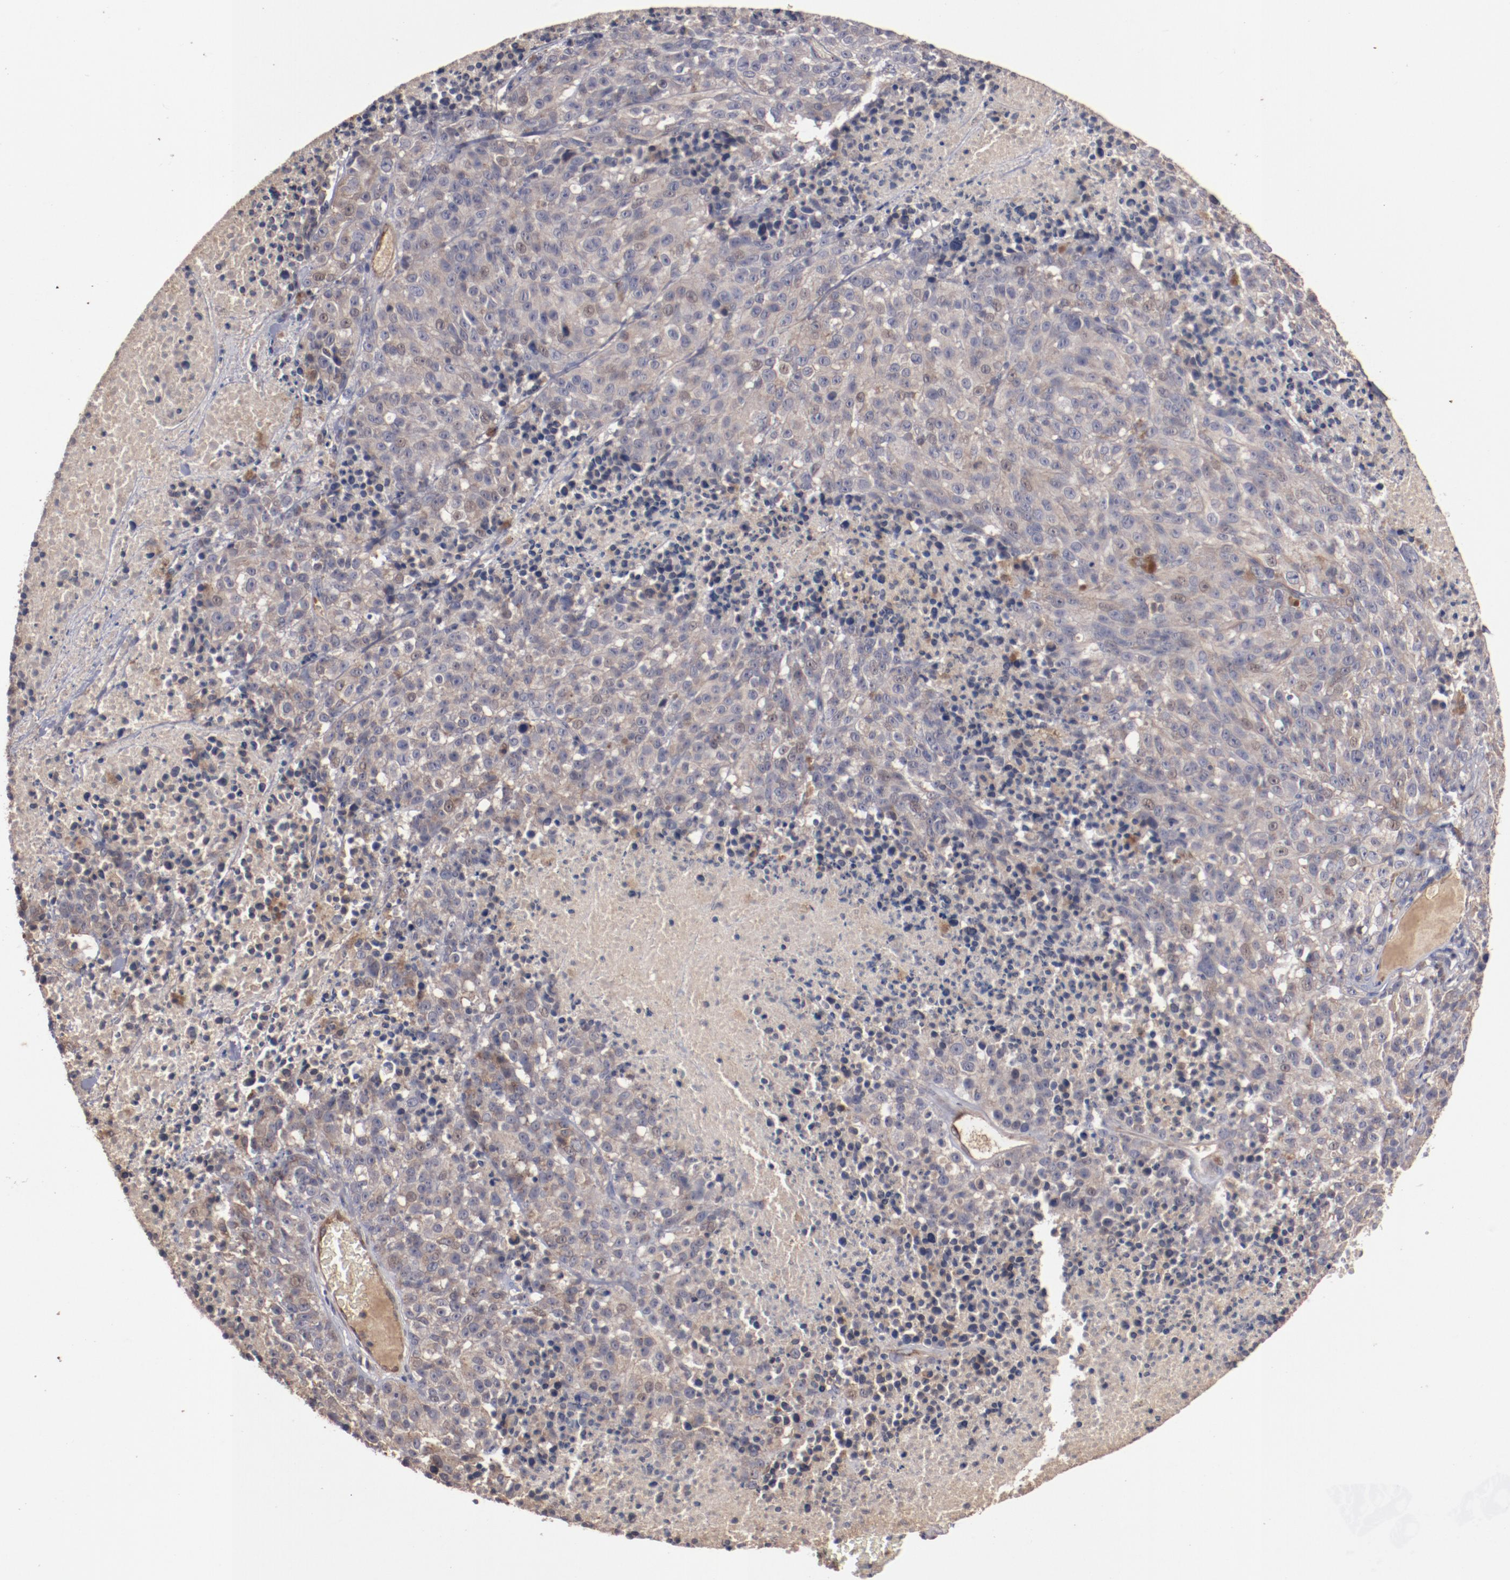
{"staining": {"intensity": "moderate", "quantity": ">75%", "location": "cytoplasmic/membranous"}, "tissue": "melanoma", "cell_type": "Tumor cells", "image_type": "cancer", "snomed": [{"axis": "morphology", "description": "Malignant melanoma, Metastatic site"}, {"axis": "topography", "description": "Cerebral cortex"}], "caption": "An image of malignant melanoma (metastatic site) stained for a protein exhibits moderate cytoplasmic/membranous brown staining in tumor cells.", "gene": "DIPK2B", "patient": {"sex": "female", "age": 52}}